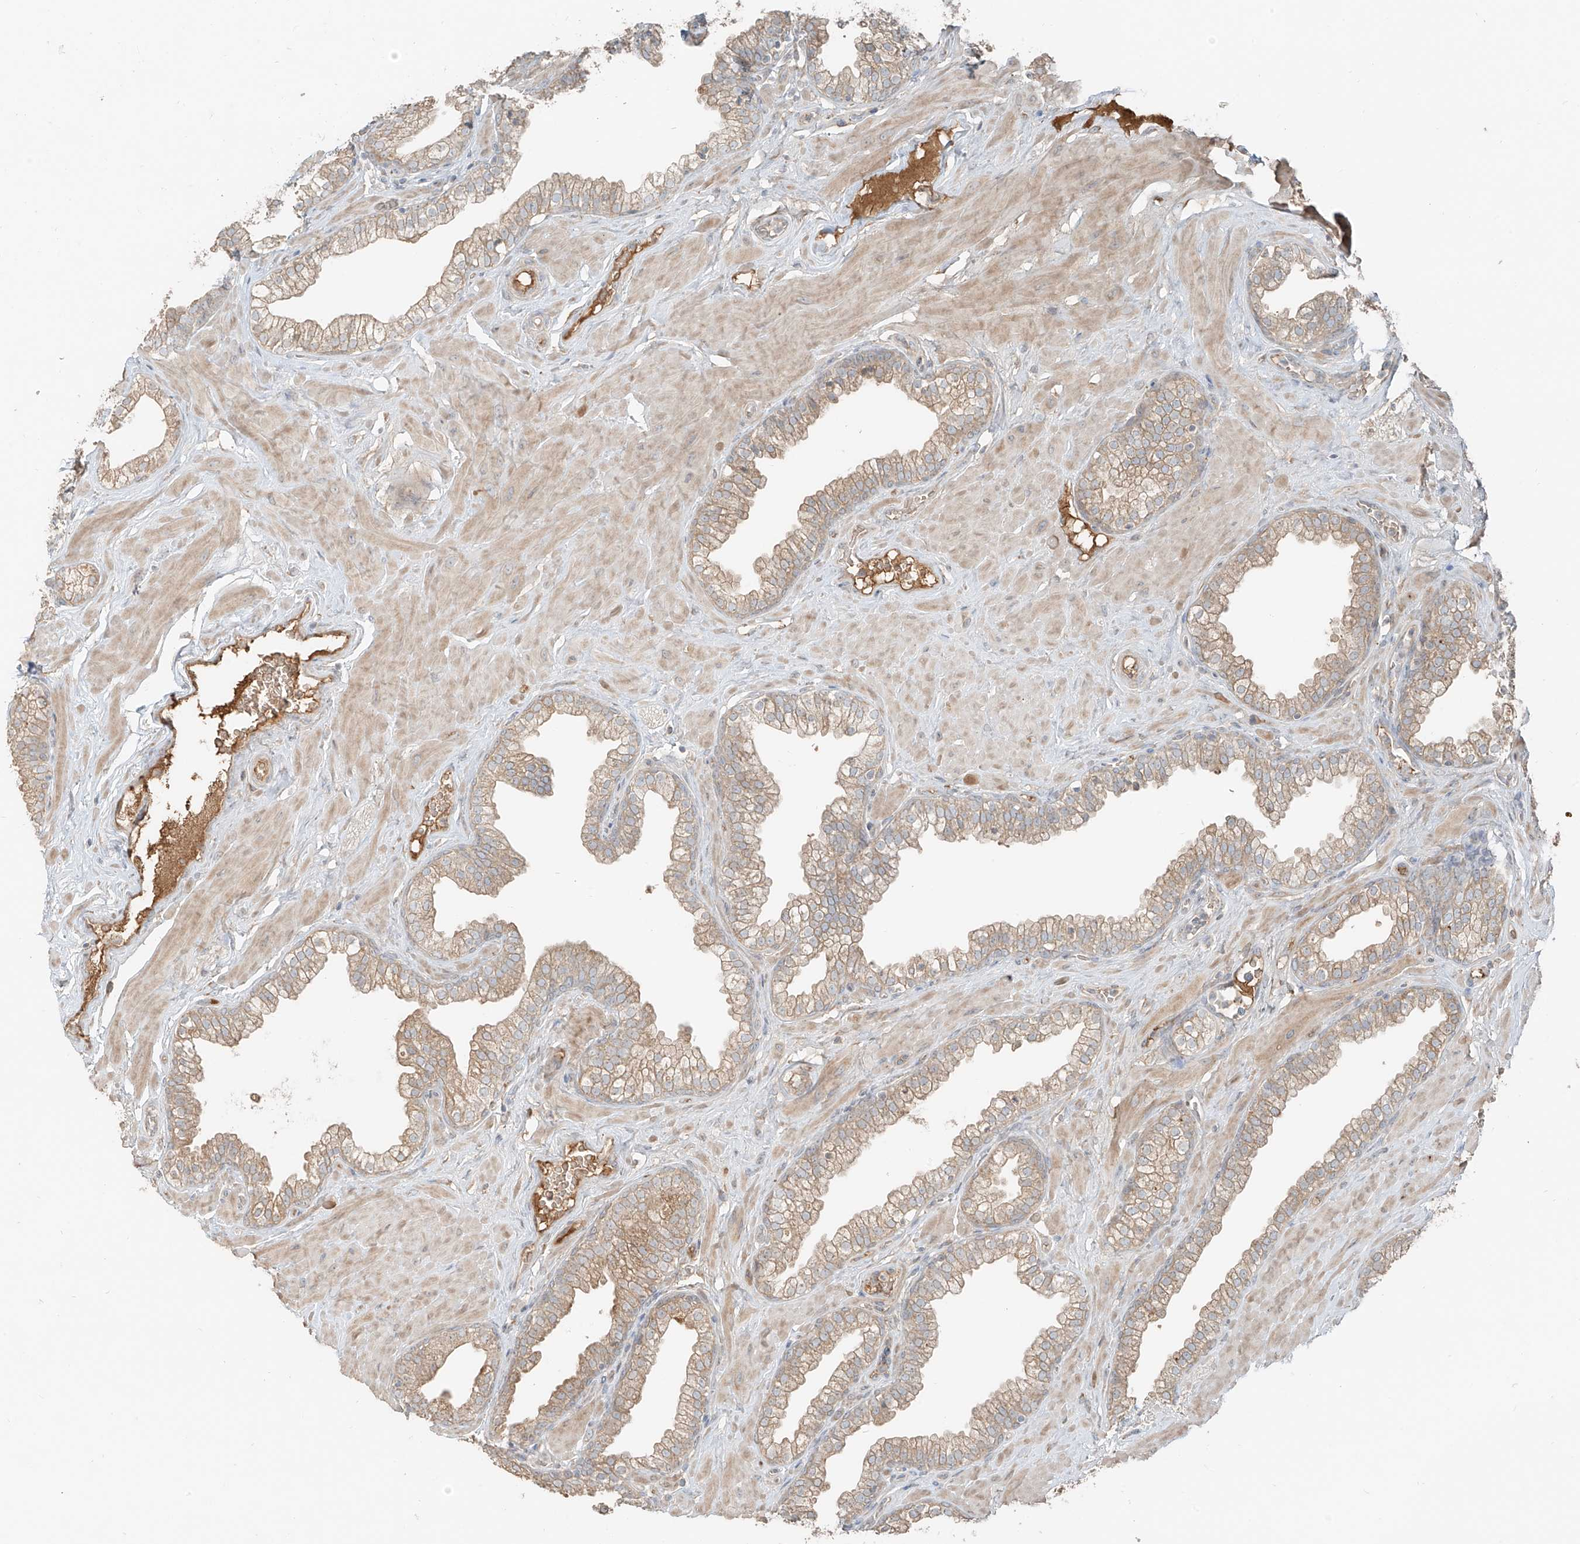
{"staining": {"intensity": "weak", "quantity": "<25%", "location": "cytoplasmic/membranous"}, "tissue": "prostate", "cell_type": "Glandular cells", "image_type": "normal", "snomed": [{"axis": "morphology", "description": "Normal tissue, NOS"}, {"axis": "morphology", "description": "Urothelial carcinoma, Low grade"}, {"axis": "topography", "description": "Urinary bladder"}, {"axis": "topography", "description": "Prostate"}], "caption": "DAB immunohistochemical staining of normal prostate demonstrates no significant staining in glandular cells. (DAB (3,3'-diaminobenzidine) immunohistochemistry, high magnification).", "gene": "FSTL1", "patient": {"sex": "male", "age": 60}}